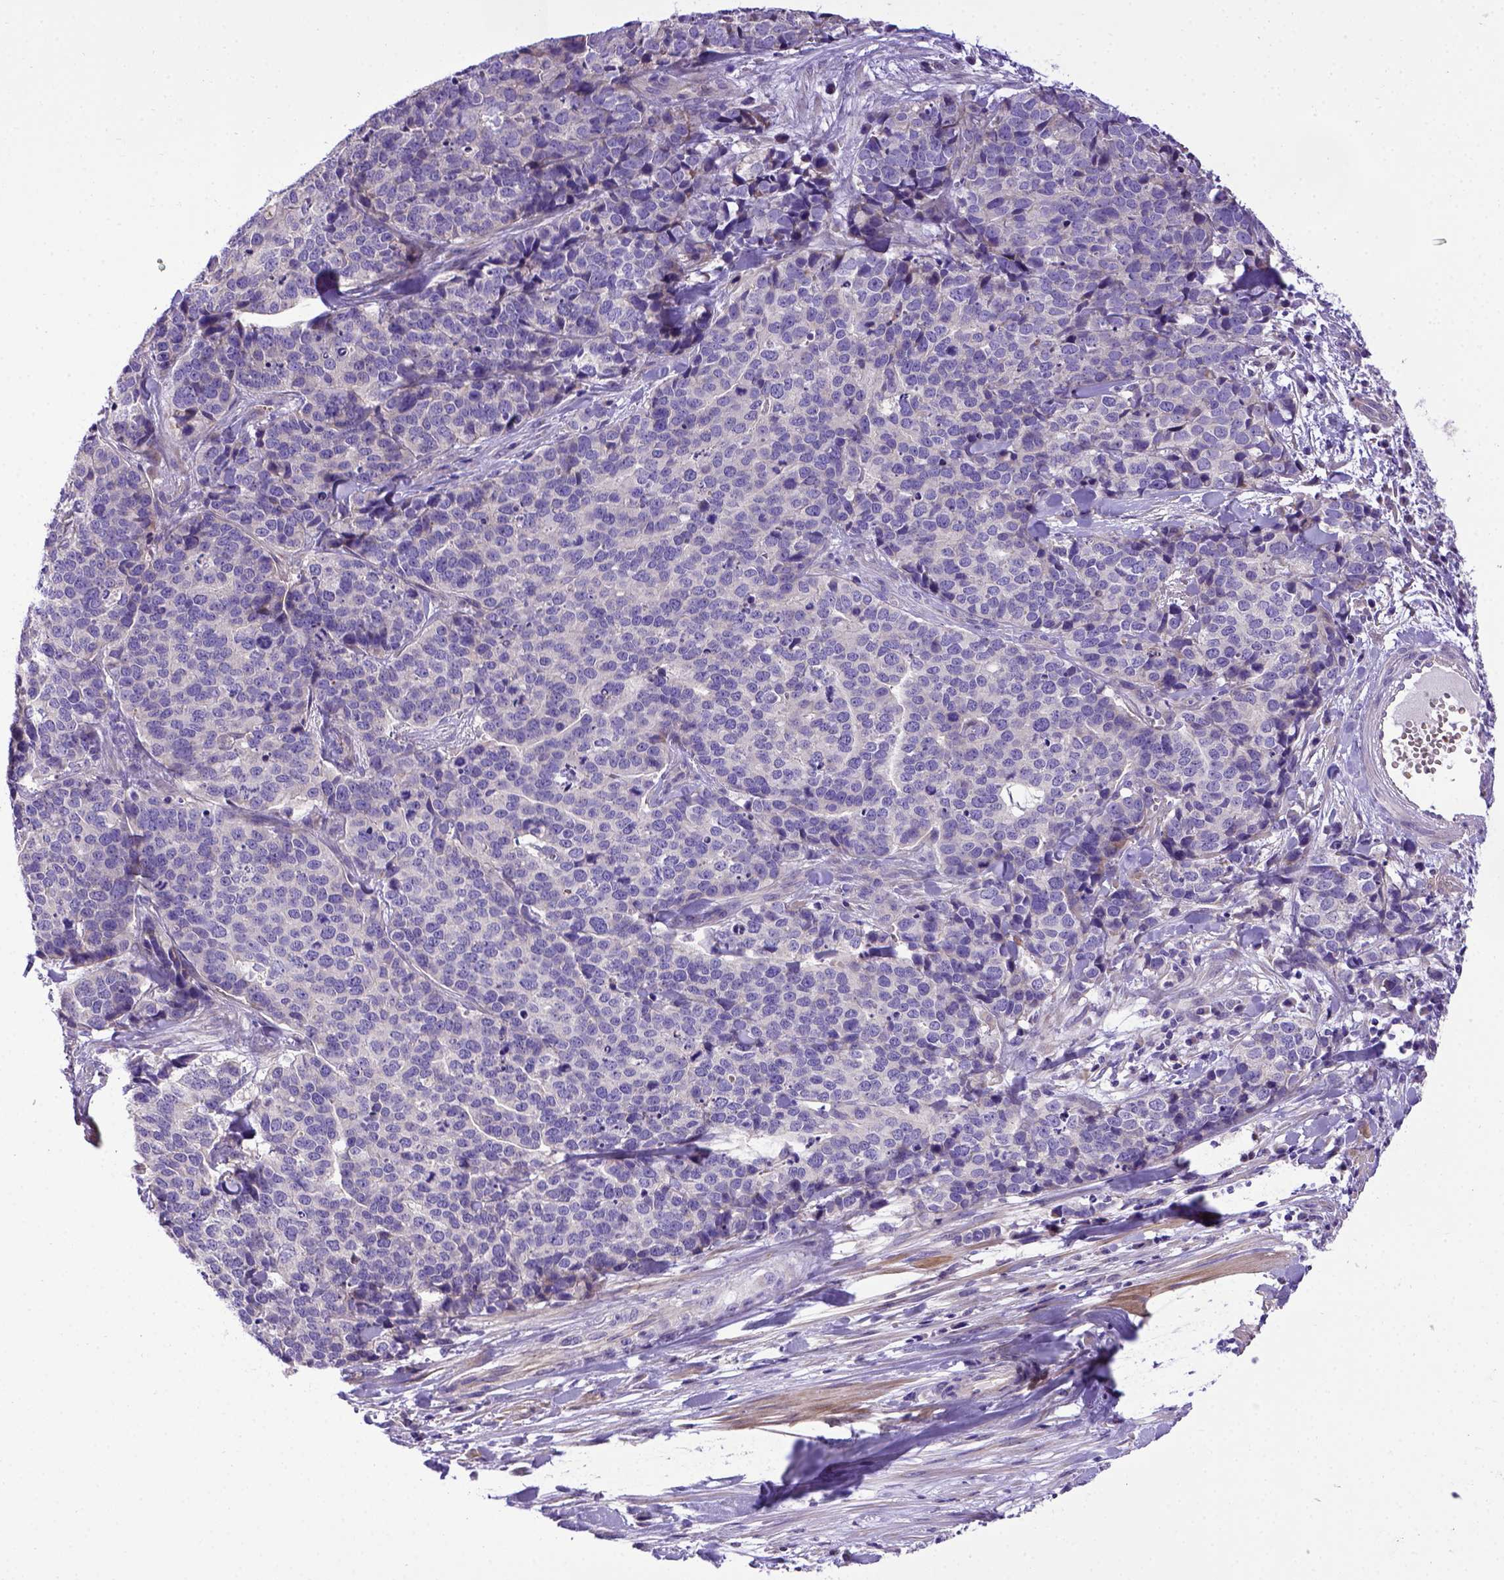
{"staining": {"intensity": "negative", "quantity": "none", "location": "none"}, "tissue": "ovarian cancer", "cell_type": "Tumor cells", "image_type": "cancer", "snomed": [{"axis": "morphology", "description": "Carcinoma, endometroid"}, {"axis": "topography", "description": "Ovary"}], "caption": "High magnification brightfield microscopy of ovarian cancer (endometroid carcinoma) stained with DAB (brown) and counterstained with hematoxylin (blue): tumor cells show no significant expression.", "gene": "ADAM12", "patient": {"sex": "female", "age": 65}}